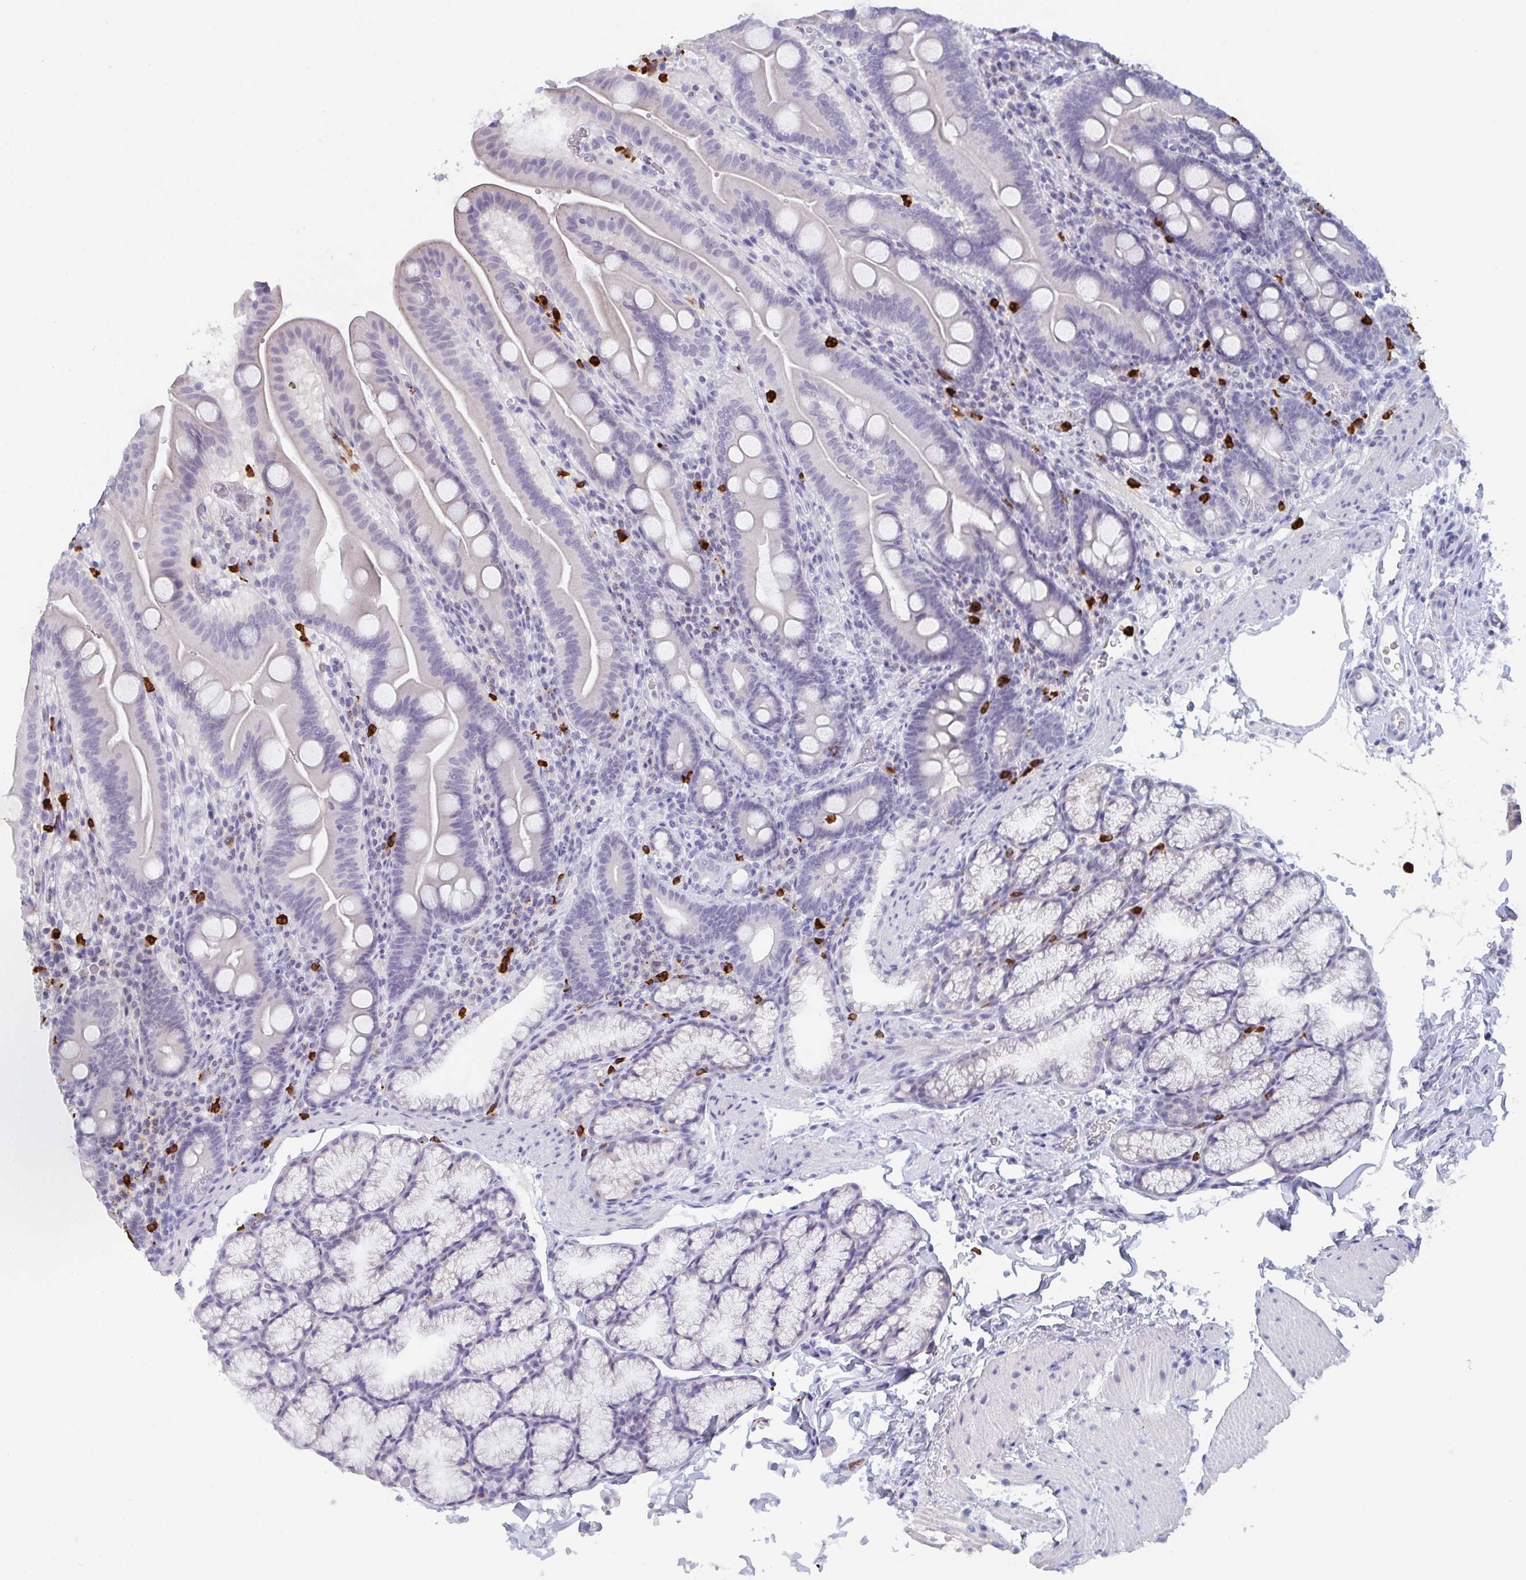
{"staining": {"intensity": "negative", "quantity": "none", "location": "none"}, "tissue": "duodenum", "cell_type": "Glandular cells", "image_type": "normal", "snomed": [{"axis": "morphology", "description": "Normal tissue, NOS"}, {"axis": "topography", "description": "Duodenum"}], "caption": "The histopathology image reveals no staining of glandular cells in benign duodenum. (Stains: DAB (3,3'-diaminobenzidine) IHC with hematoxylin counter stain, Microscopy: brightfield microscopy at high magnification).", "gene": "RUBCN", "patient": {"sex": "male", "age": 59}}